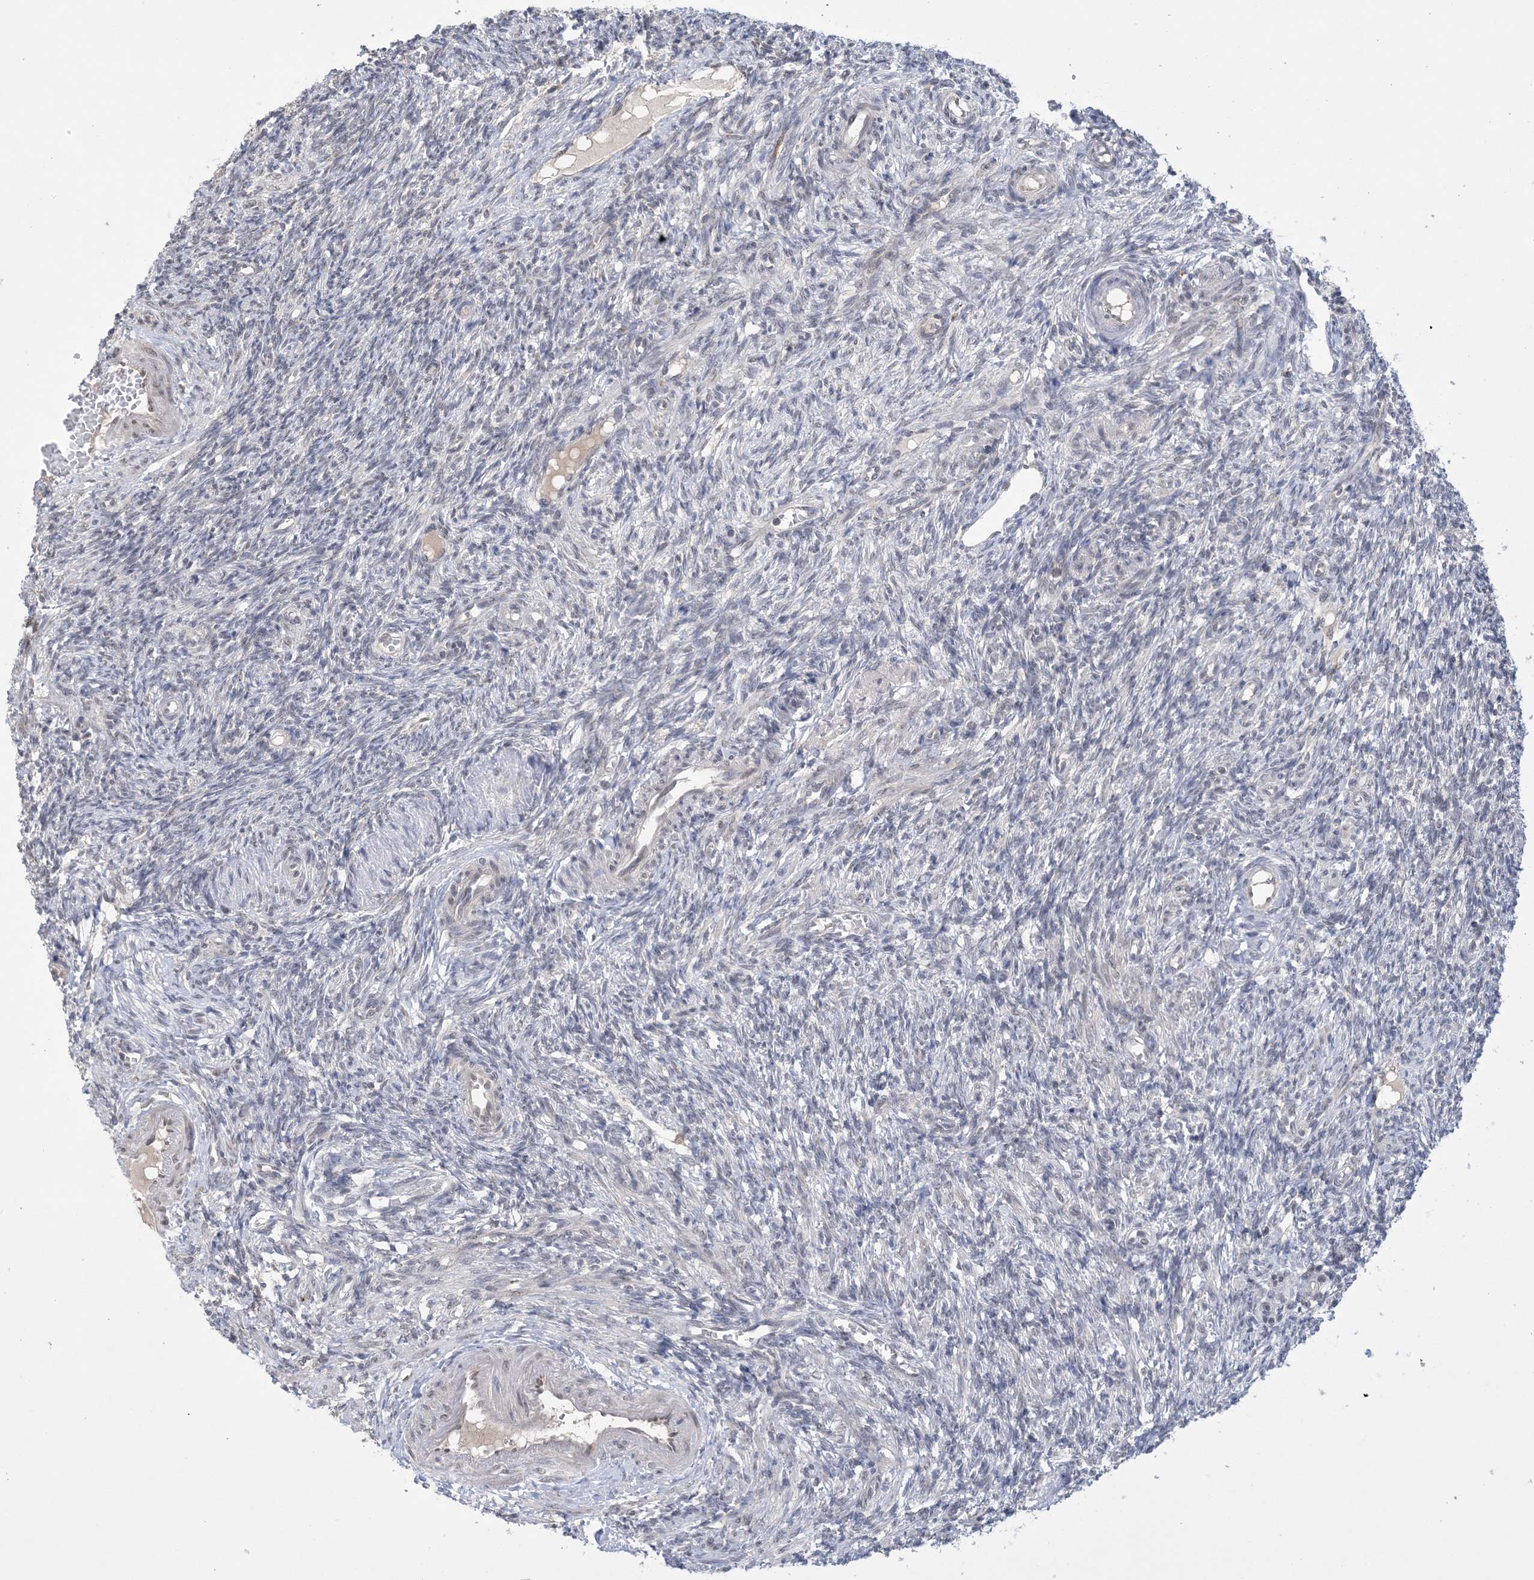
{"staining": {"intensity": "negative", "quantity": "none", "location": "none"}, "tissue": "ovary", "cell_type": "Ovarian stroma cells", "image_type": "normal", "snomed": [{"axis": "morphology", "description": "Normal tissue, NOS"}, {"axis": "topography", "description": "Ovary"}], "caption": "An image of human ovary is negative for staining in ovarian stroma cells.", "gene": "TRMT10C", "patient": {"sex": "female", "age": 27}}